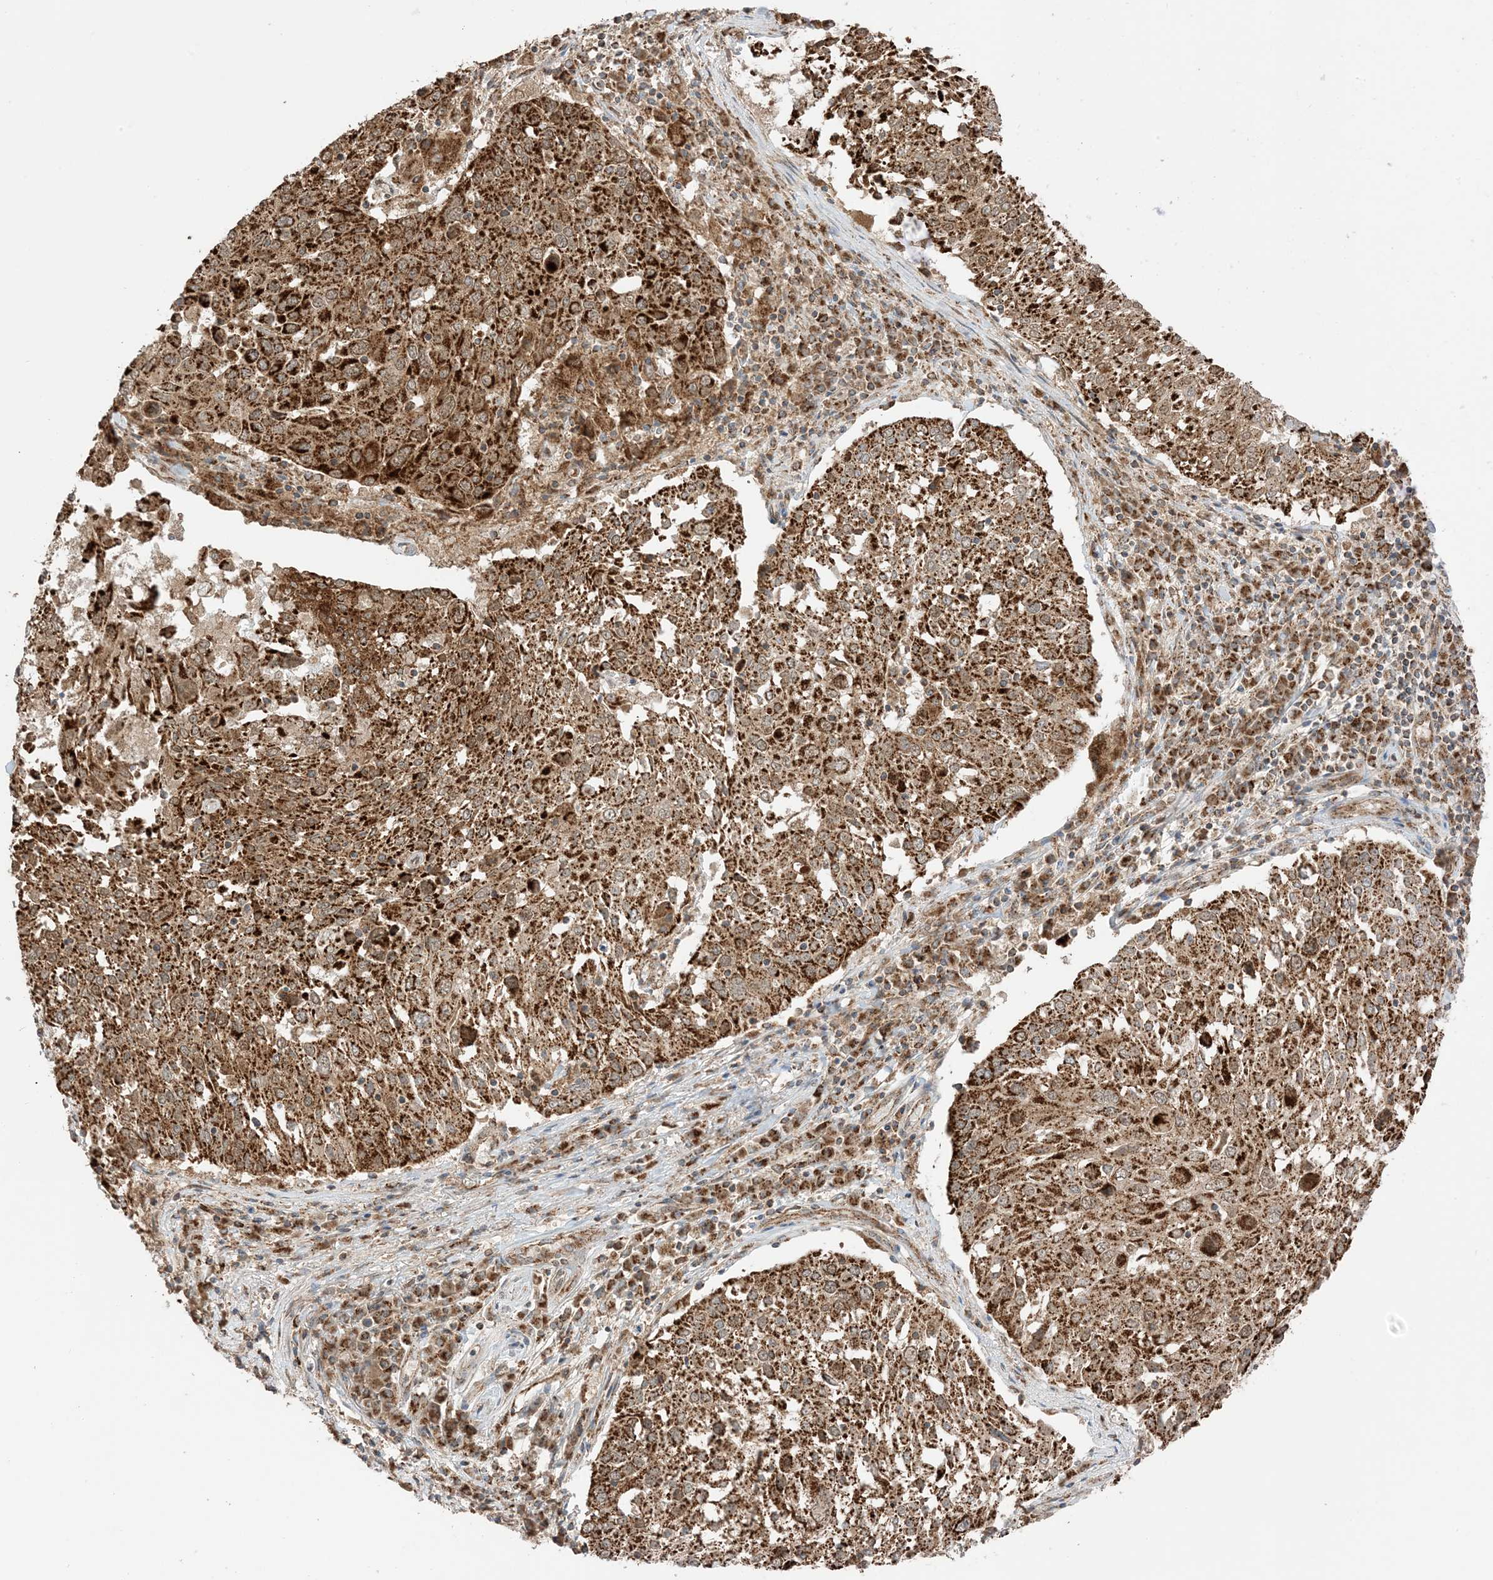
{"staining": {"intensity": "strong", "quantity": ">75%", "location": "cytoplasmic/membranous"}, "tissue": "lung cancer", "cell_type": "Tumor cells", "image_type": "cancer", "snomed": [{"axis": "morphology", "description": "Squamous cell carcinoma, NOS"}, {"axis": "topography", "description": "Lung"}], "caption": "Protein expression analysis of human lung cancer reveals strong cytoplasmic/membranous expression in about >75% of tumor cells.", "gene": "N4BP3", "patient": {"sex": "male", "age": 65}}